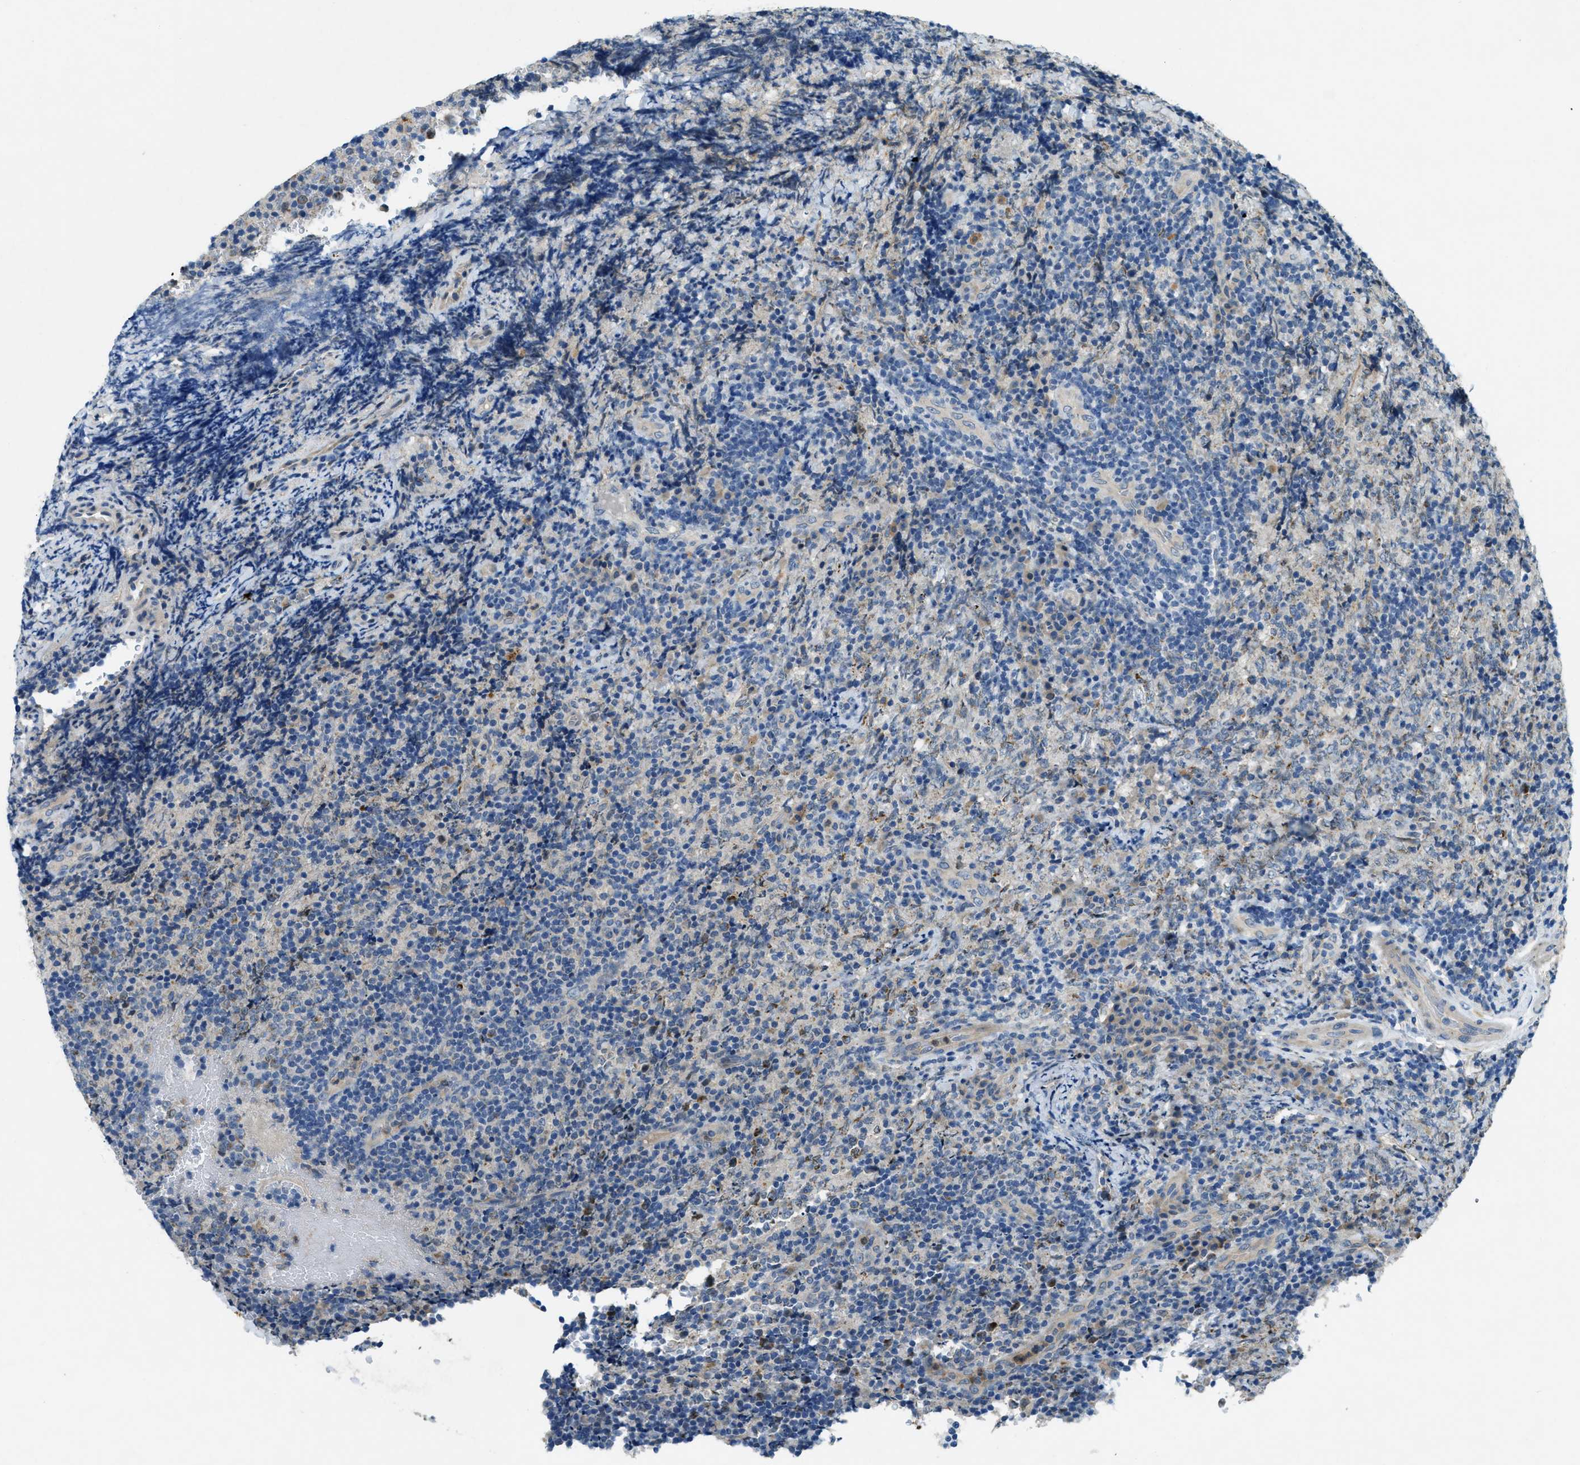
{"staining": {"intensity": "weak", "quantity": "<25%", "location": "cytoplasmic/membranous"}, "tissue": "lymphoma", "cell_type": "Tumor cells", "image_type": "cancer", "snomed": [{"axis": "morphology", "description": "Malignant lymphoma, non-Hodgkin's type, High grade"}, {"axis": "topography", "description": "Tonsil"}], "caption": "The photomicrograph exhibits no staining of tumor cells in lymphoma.", "gene": "SNX14", "patient": {"sex": "female", "age": 36}}